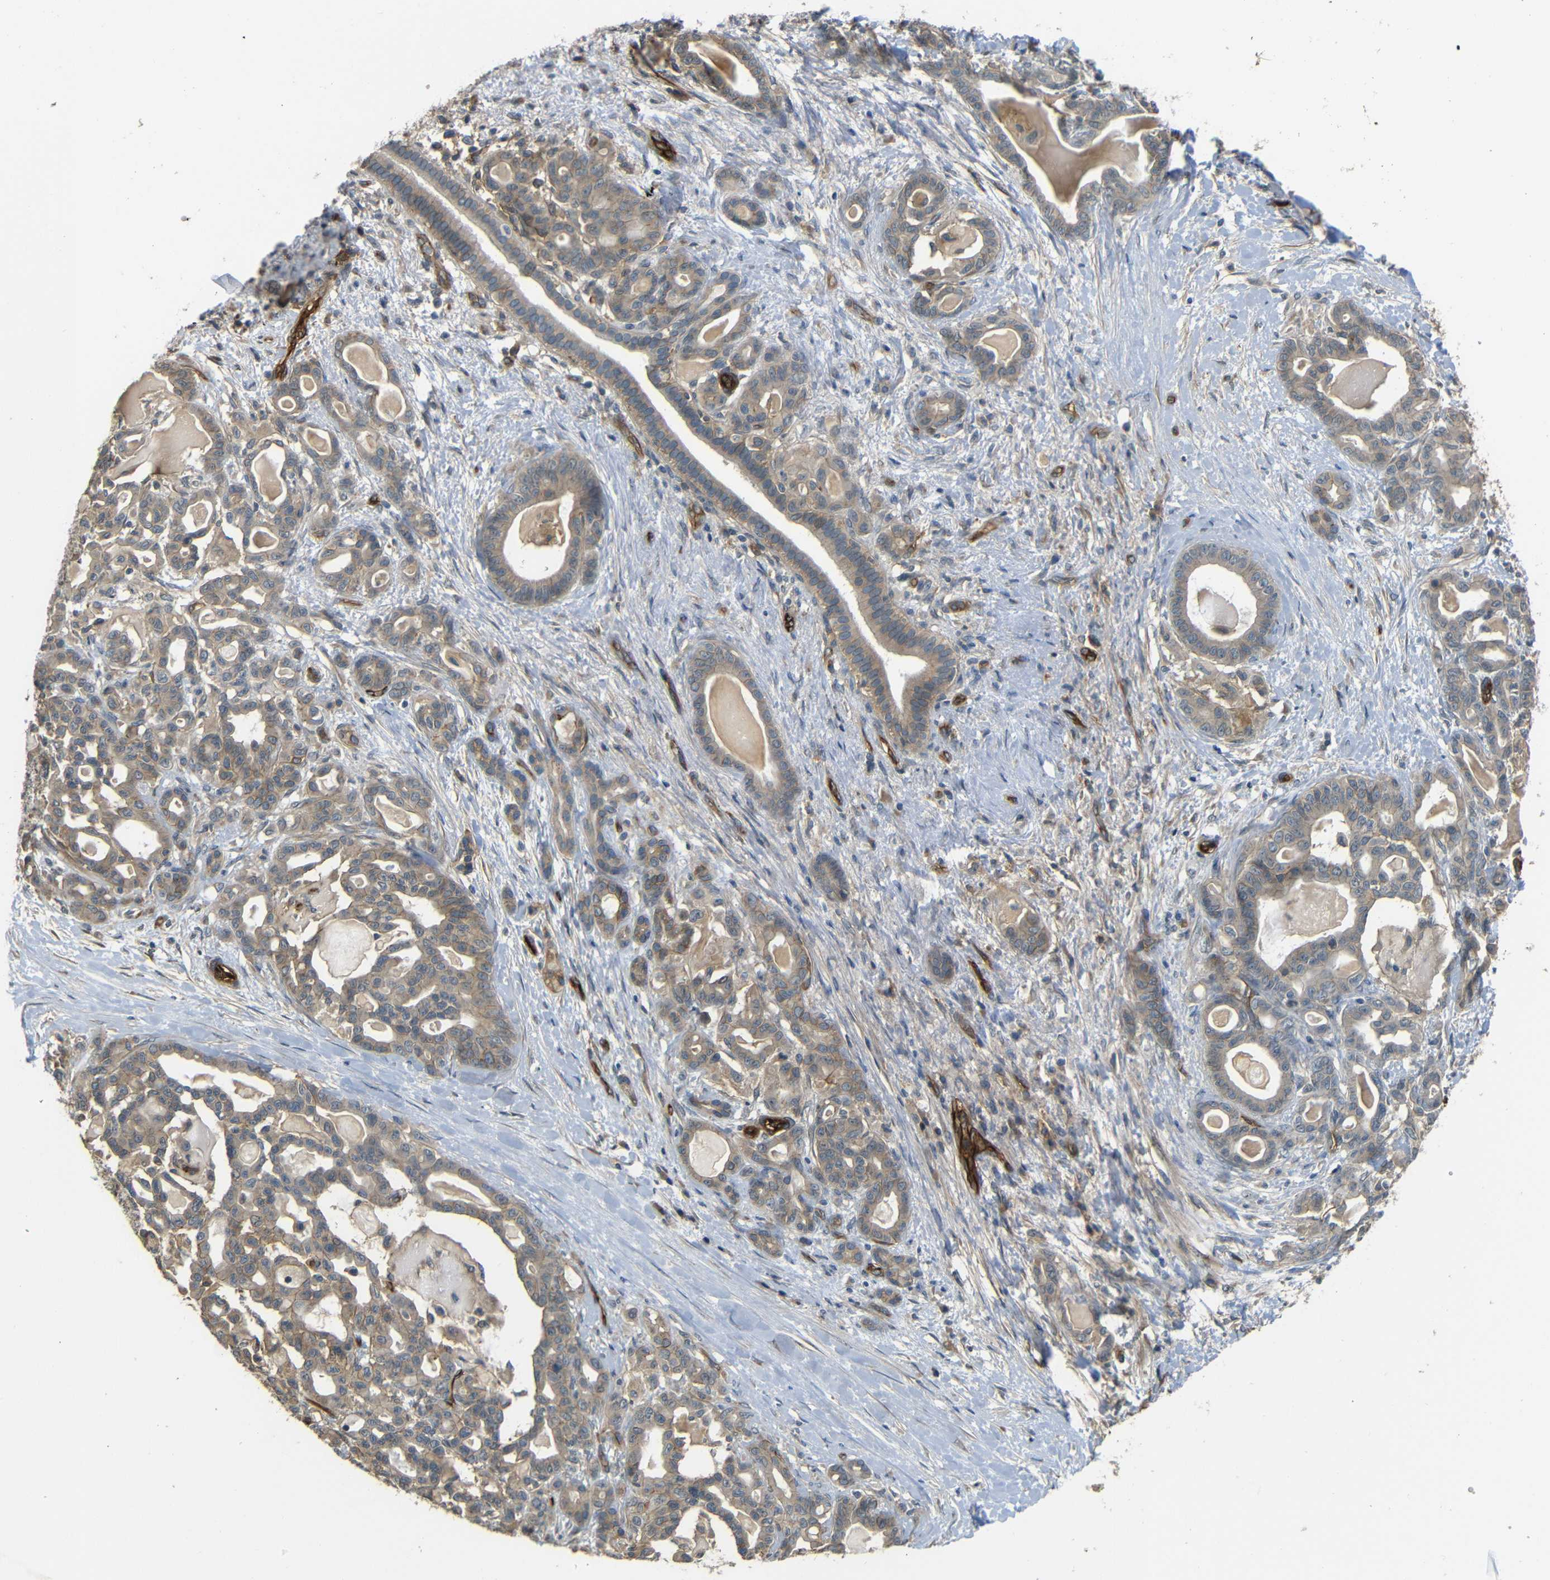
{"staining": {"intensity": "weak", "quantity": ">75%", "location": "cytoplasmic/membranous"}, "tissue": "pancreatic cancer", "cell_type": "Tumor cells", "image_type": "cancer", "snomed": [{"axis": "morphology", "description": "Adenocarcinoma, NOS"}, {"axis": "topography", "description": "Pancreas"}], "caption": "The photomicrograph exhibits a brown stain indicating the presence of a protein in the cytoplasmic/membranous of tumor cells in pancreatic cancer.", "gene": "RELL1", "patient": {"sex": "male", "age": 63}}